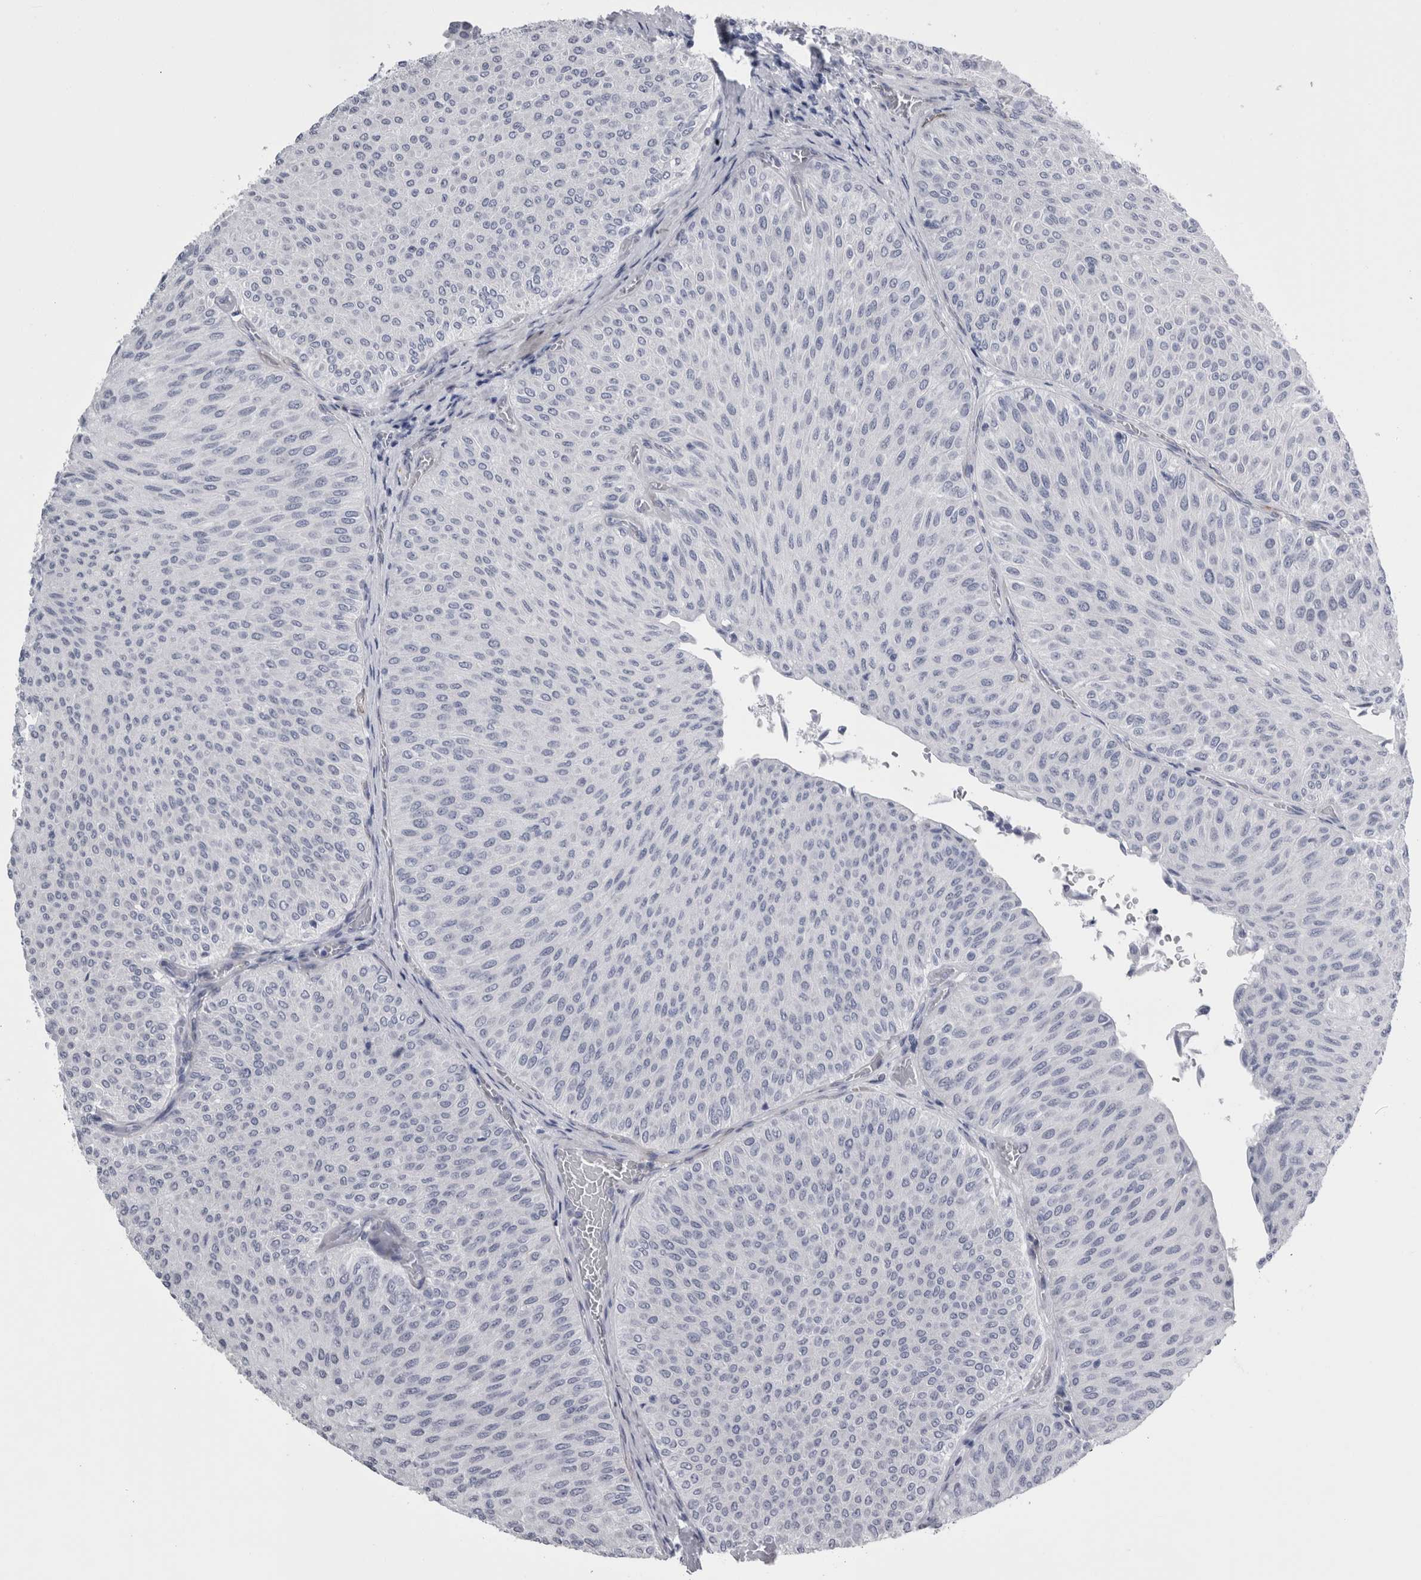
{"staining": {"intensity": "negative", "quantity": "none", "location": "none"}, "tissue": "urothelial cancer", "cell_type": "Tumor cells", "image_type": "cancer", "snomed": [{"axis": "morphology", "description": "Urothelial carcinoma, Low grade"}, {"axis": "topography", "description": "Urinary bladder"}], "caption": "Photomicrograph shows no protein positivity in tumor cells of urothelial cancer tissue.", "gene": "VWDE", "patient": {"sex": "male", "age": 78}}